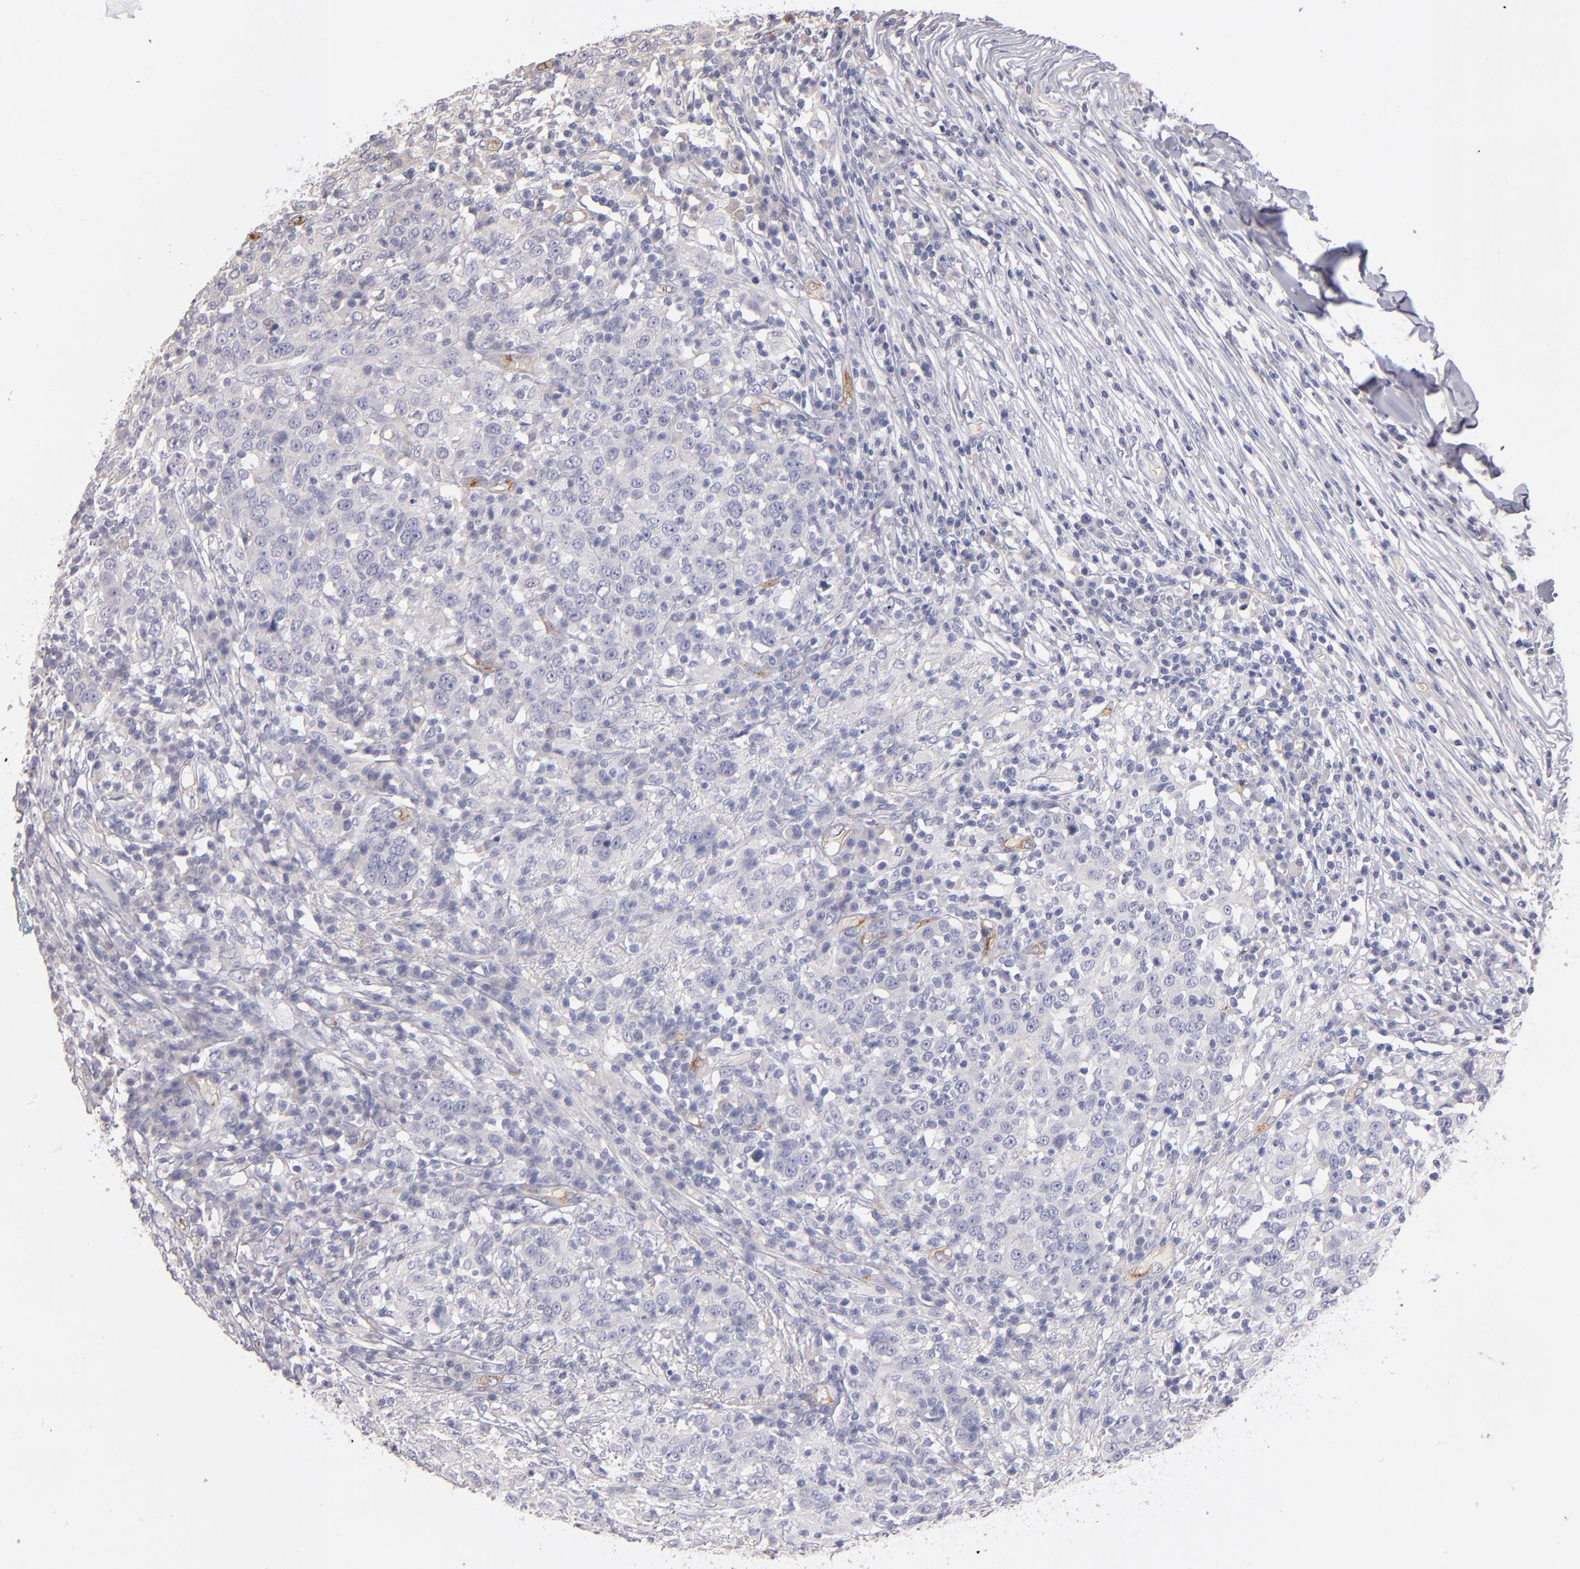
{"staining": {"intensity": "negative", "quantity": "none", "location": "none"}, "tissue": "head and neck cancer", "cell_type": "Tumor cells", "image_type": "cancer", "snomed": [{"axis": "morphology", "description": "Adenocarcinoma, NOS"}, {"axis": "topography", "description": "Salivary gland"}, {"axis": "topography", "description": "Head-Neck"}], "caption": "Tumor cells are negative for brown protein staining in head and neck cancer (adenocarcinoma). The staining is performed using DAB brown chromogen with nuclei counter-stained in using hematoxylin.", "gene": "PLVAP", "patient": {"sex": "female", "age": 65}}